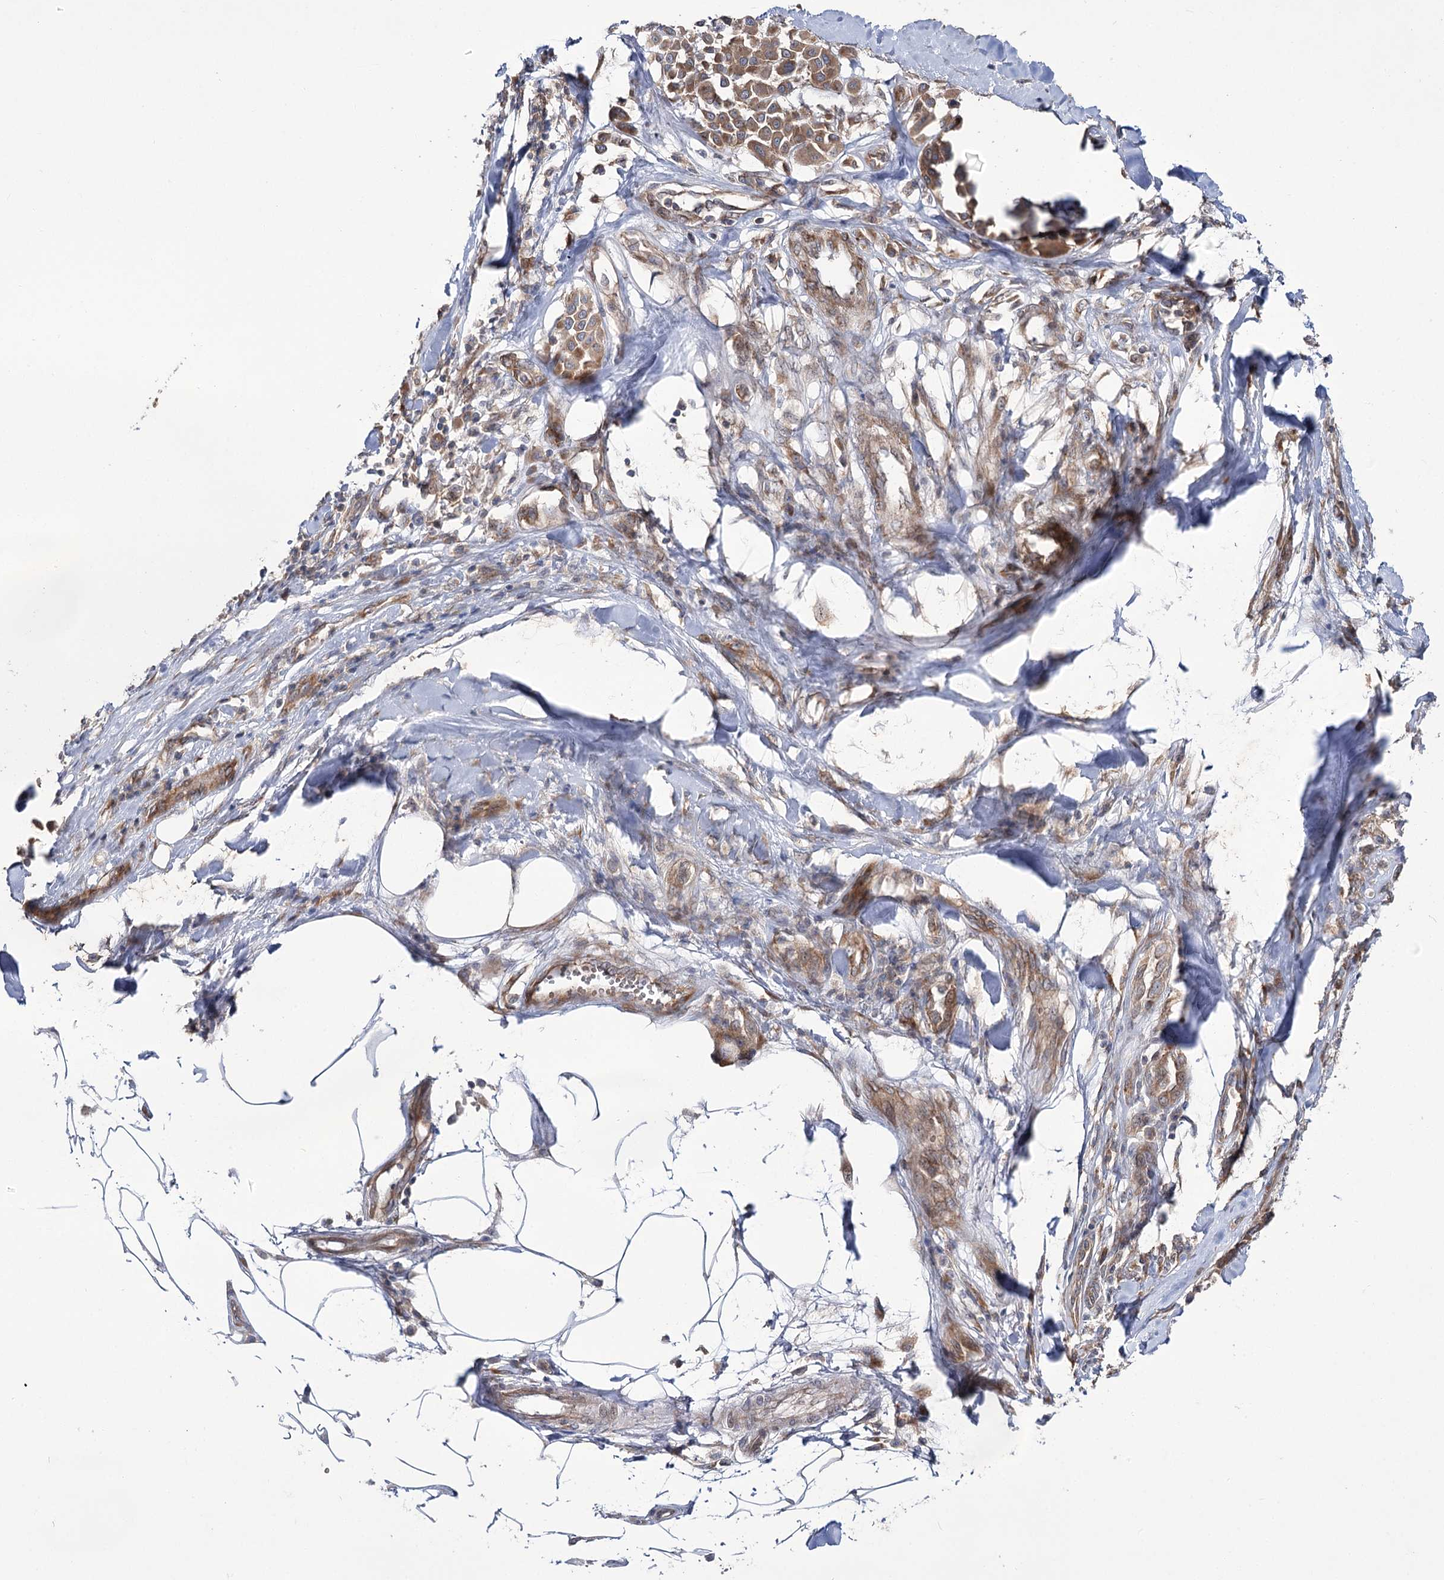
{"staining": {"intensity": "moderate", "quantity": ">75%", "location": "cytoplasmic/membranous"}, "tissue": "melanoma", "cell_type": "Tumor cells", "image_type": "cancer", "snomed": [{"axis": "morphology", "description": "Malignant melanoma, Metastatic site"}, {"axis": "topography", "description": "Soft tissue"}], "caption": "An immunohistochemistry (IHC) histopathology image of neoplastic tissue is shown. Protein staining in brown labels moderate cytoplasmic/membranous positivity in melanoma within tumor cells.", "gene": "VWA2", "patient": {"sex": "male", "age": 41}}